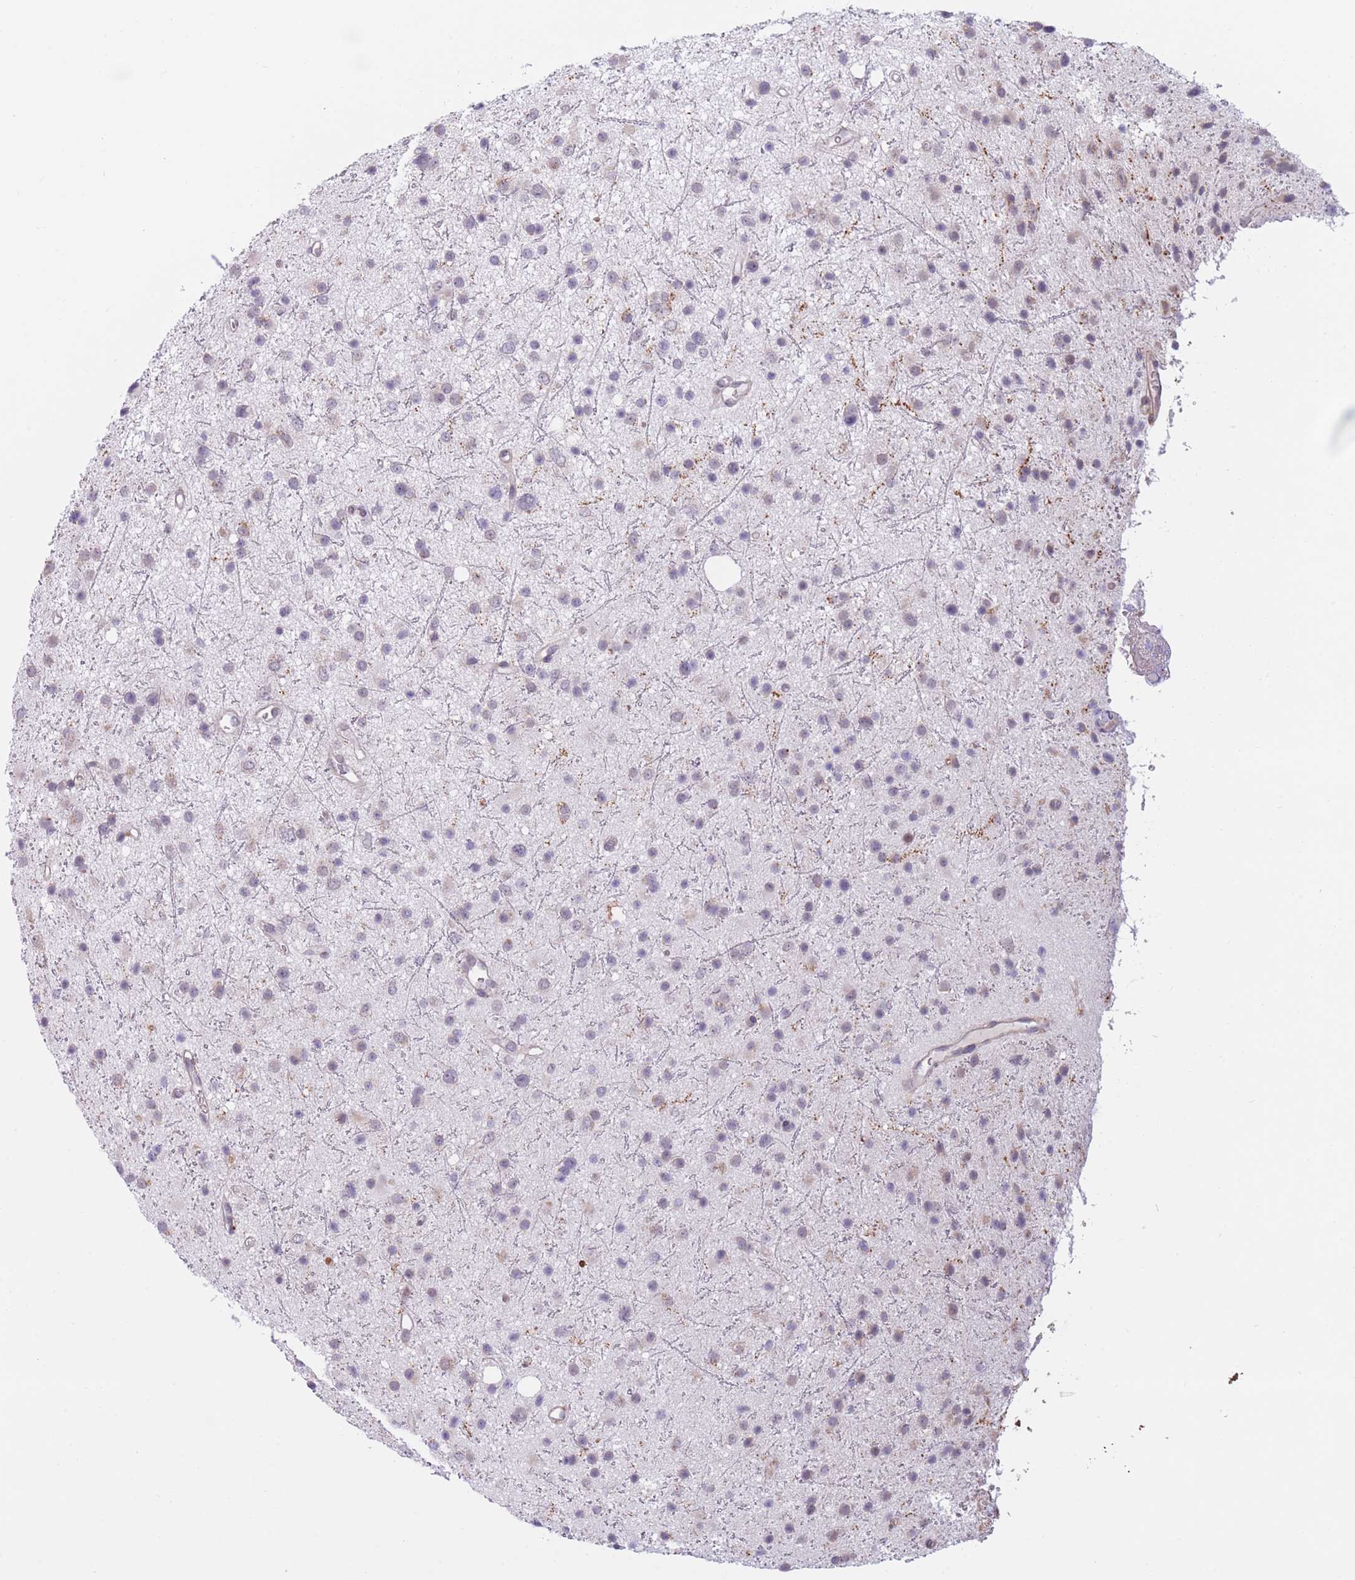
{"staining": {"intensity": "negative", "quantity": "none", "location": "none"}, "tissue": "glioma", "cell_type": "Tumor cells", "image_type": "cancer", "snomed": [{"axis": "morphology", "description": "Glioma, malignant, Low grade"}, {"axis": "topography", "description": "Cerebral cortex"}], "caption": "A high-resolution photomicrograph shows immunohistochemistry (IHC) staining of glioma, which demonstrates no significant expression in tumor cells.", "gene": "COL27A1", "patient": {"sex": "female", "age": 39}}